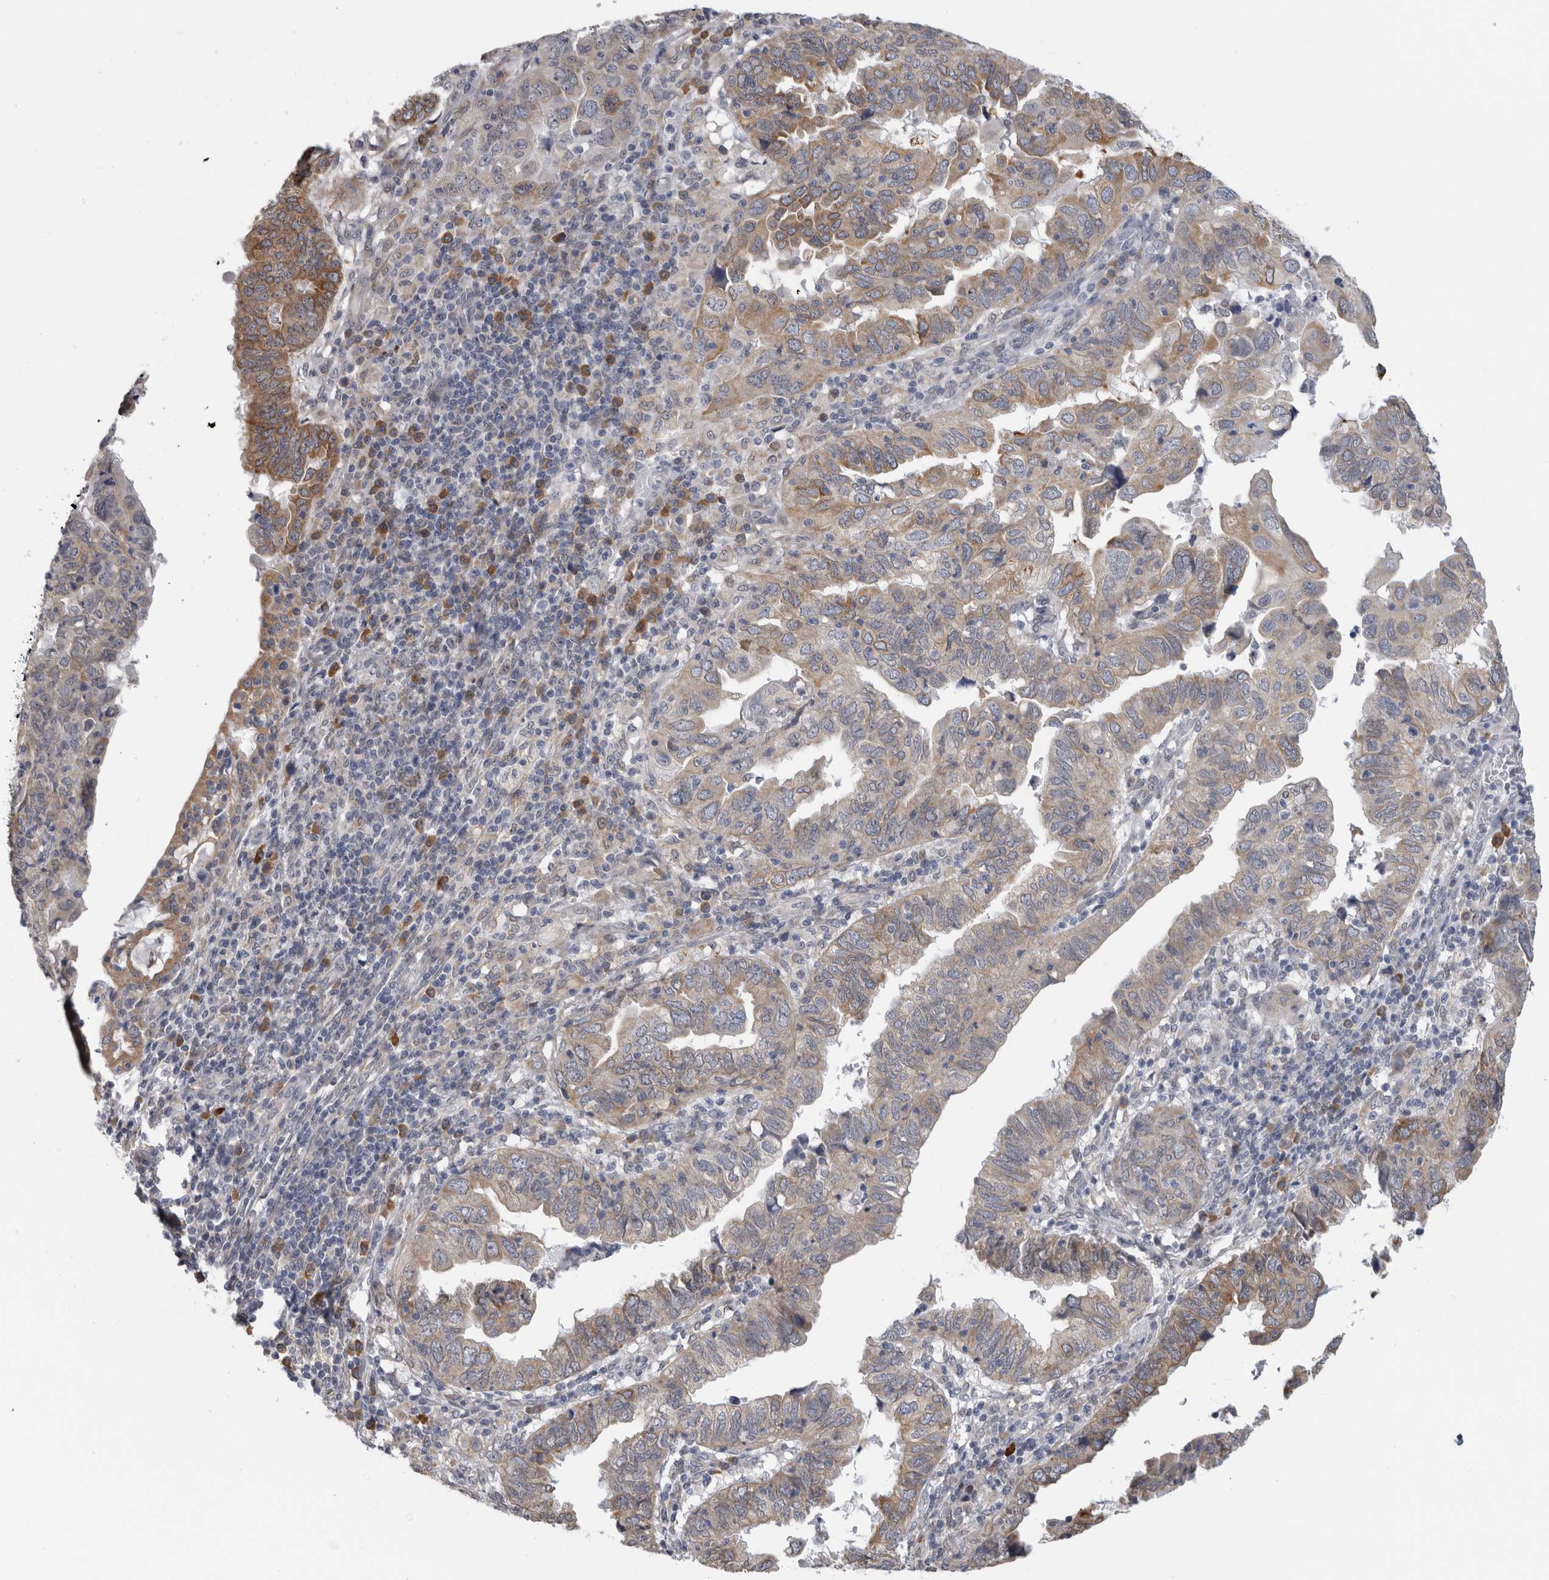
{"staining": {"intensity": "weak", "quantity": "25%-75%", "location": "cytoplasmic/membranous"}, "tissue": "endometrial cancer", "cell_type": "Tumor cells", "image_type": "cancer", "snomed": [{"axis": "morphology", "description": "Adenocarcinoma, NOS"}, {"axis": "topography", "description": "Uterus"}], "caption": "A histopathology image showing weak cytoplasmic/membranous positivity in approximately 25%-75% of tumor cells in adenocarcinoma (endometrial), as visualized by brown immunohistochemical staining.", "gene": "TMEM242", "patient": {"sex": "female", "age": 77}}